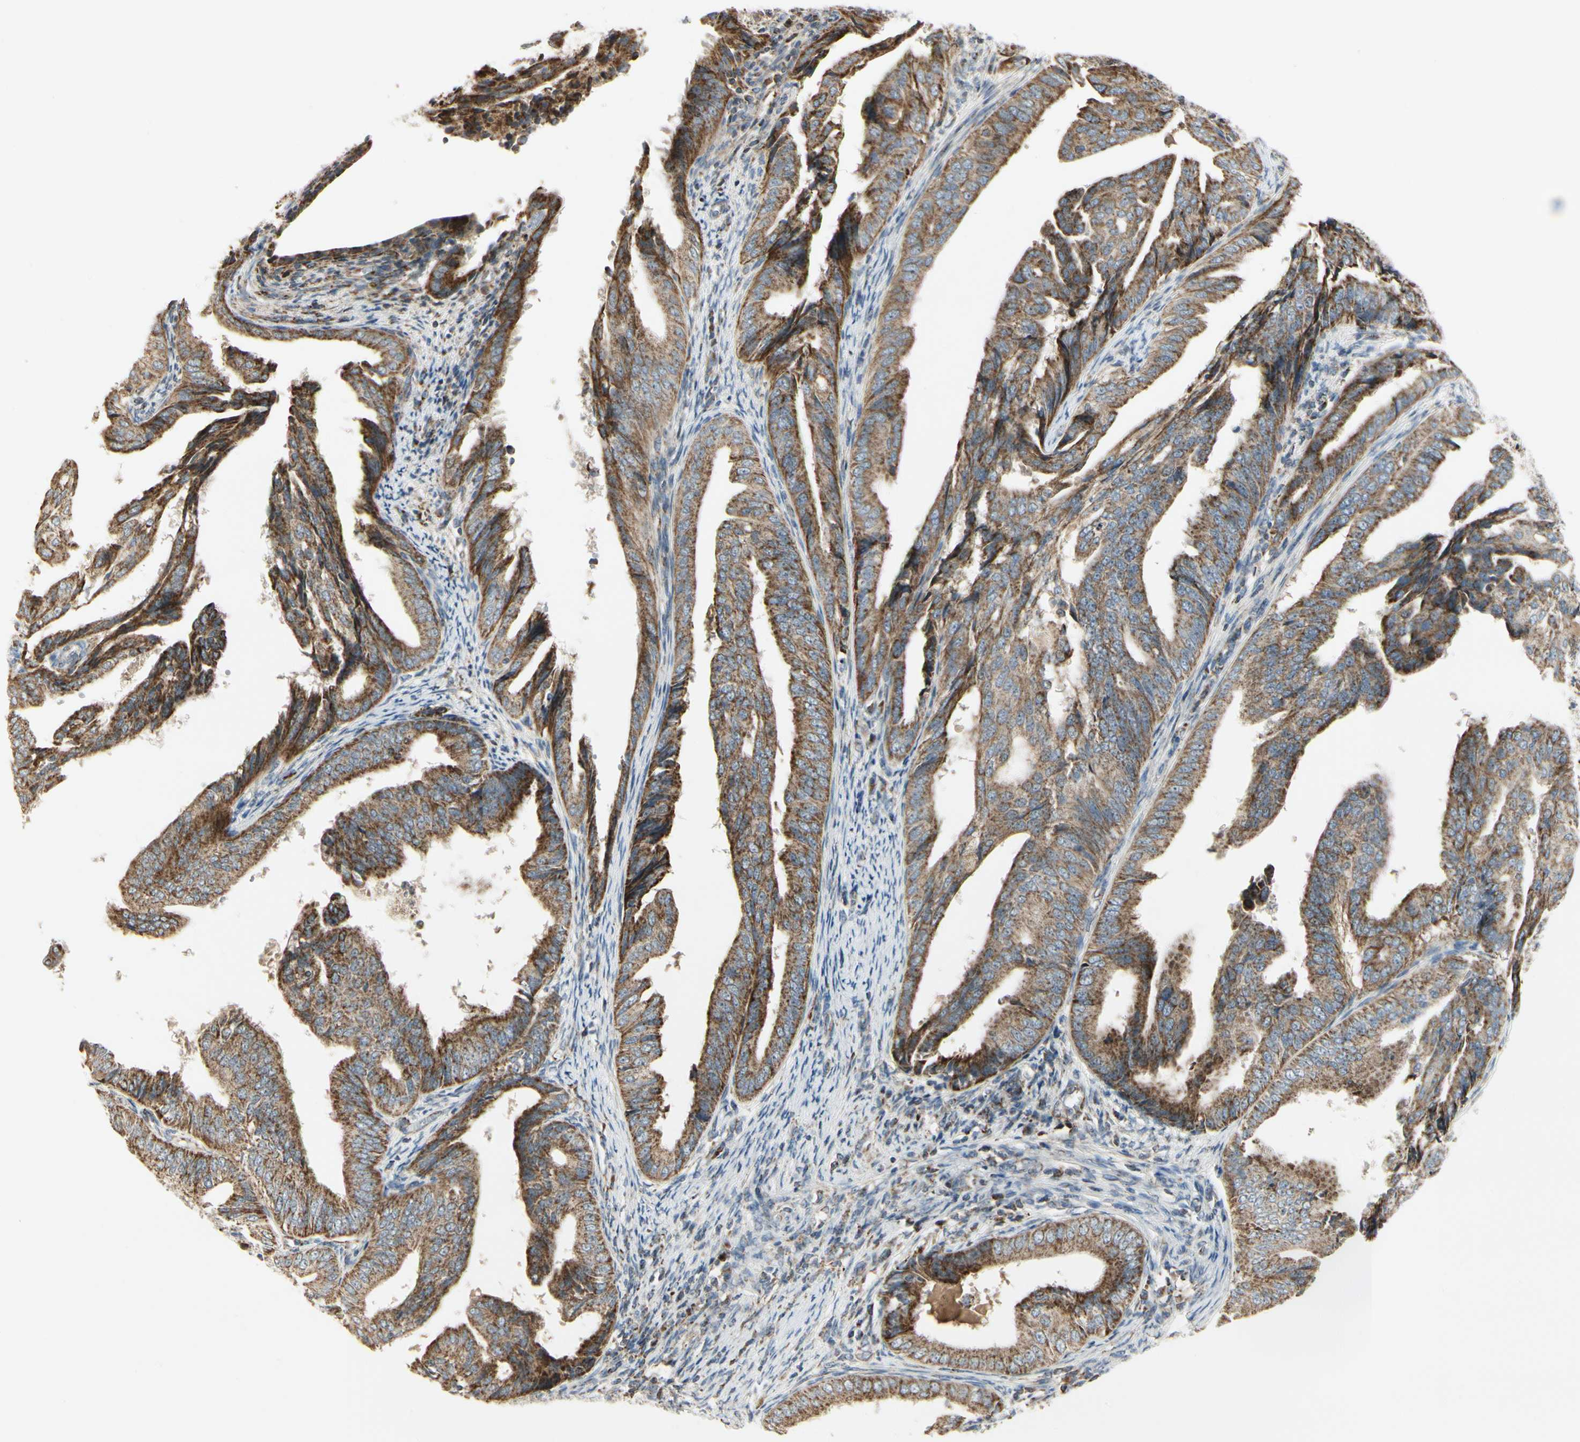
{"staining": {"intensity": "strong", "quantity": ">75%", "location": "cytoplasmic/membranous"}, "tissue": "endometrial cancer", "cell_type": "Tumor cells", "image_type": "cancer", "snomed": [{"axis": "morphology", "description": "Adenocarcinoma, NOS"}, {"axis": "topography", "description": "Endometrium"}], "caption": "The image displays a brown stain indicating the presence of a protein in the cytoplasmic/membranous of tumor cells in endometrial cancer.", "gene": "ANKS6", "patient": {"sex": "female", "age": 58}}